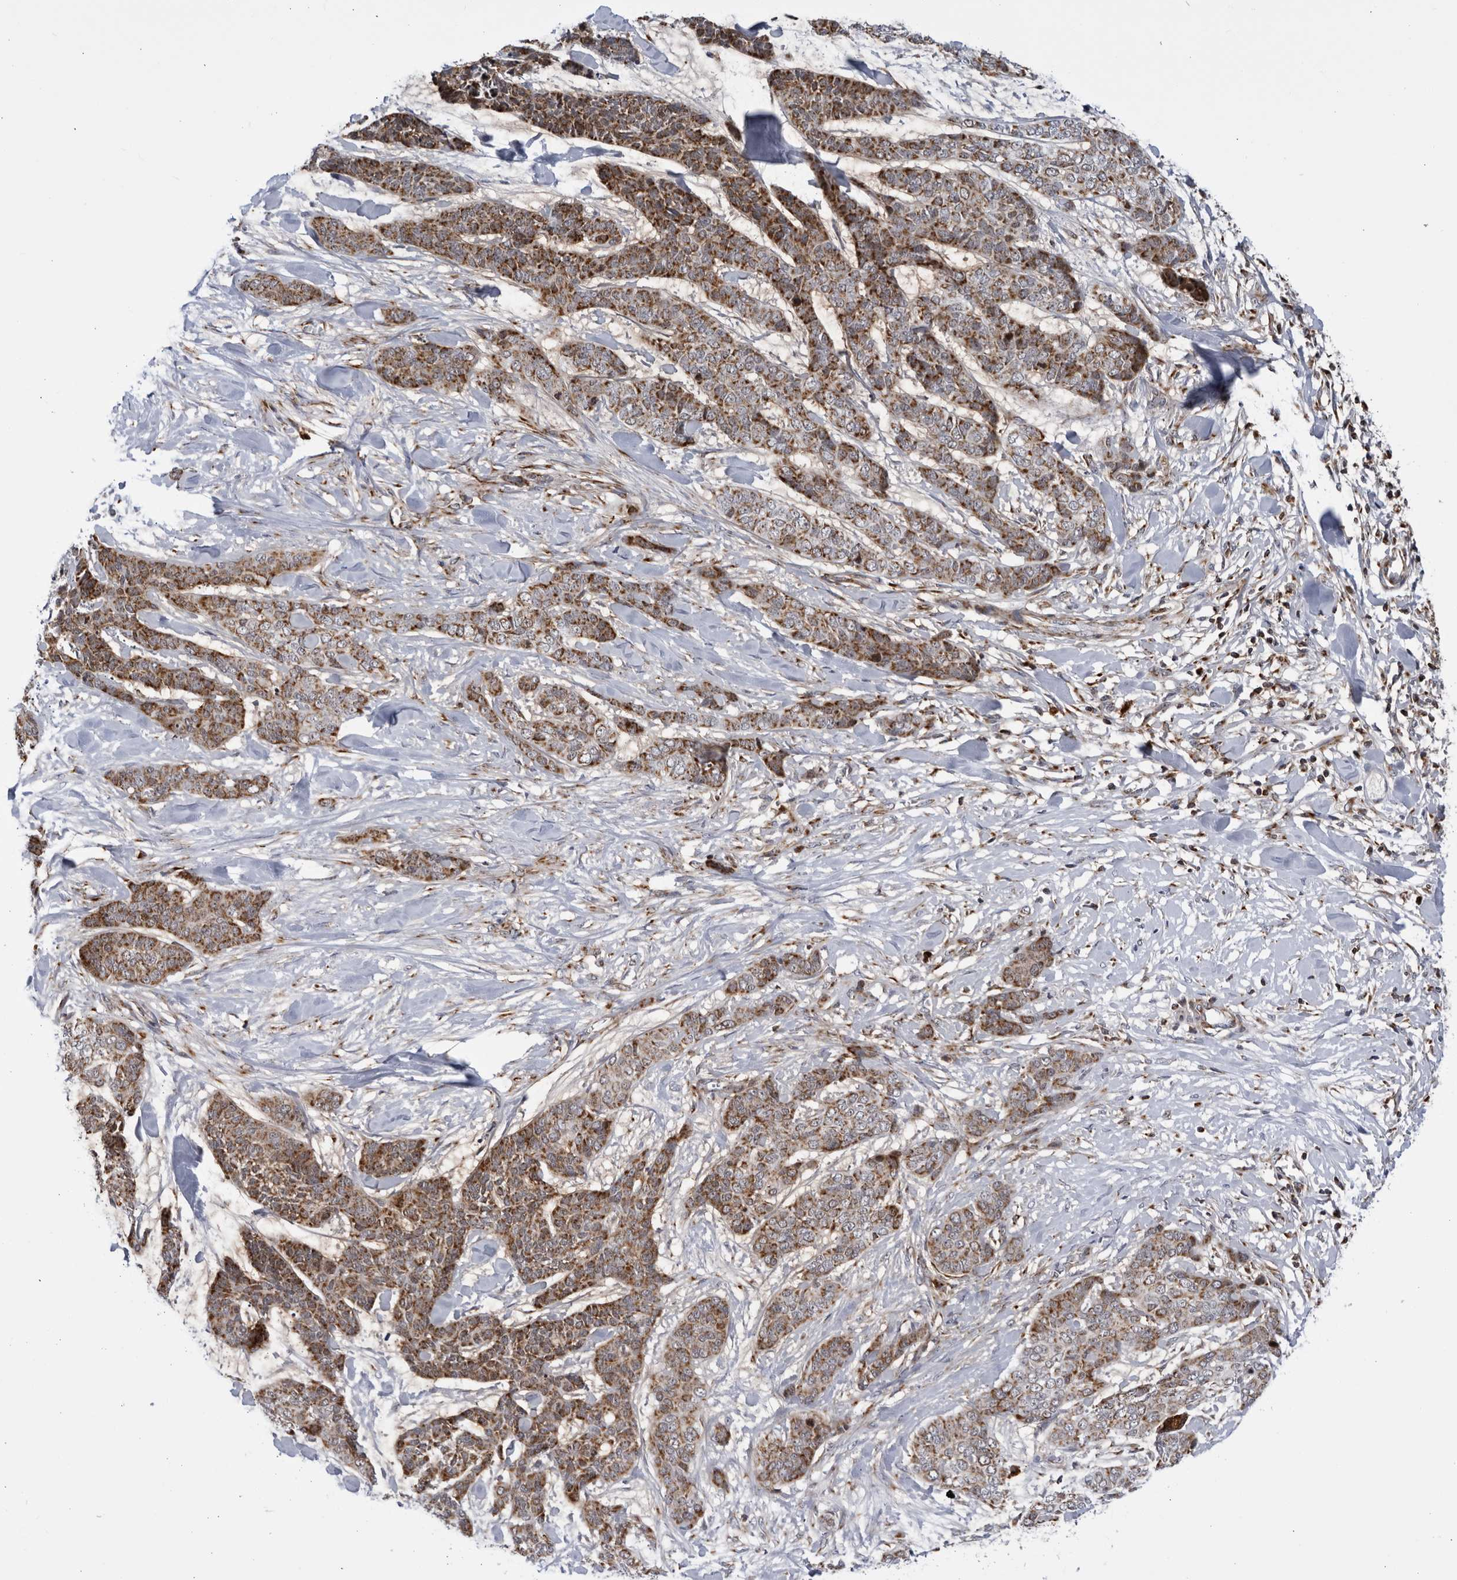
{"staining": {"intensity": "moderate", "quantity": ">75%", "location": "cytoplasmic/membranous"}, "tissue": "skin cancer", "cell_type": "Tumor cells", "image_type": "cancer", "snomed": [{"axis": "morphology", "description": "Basal cell carcinoma"}, {"axis": "topography", "description": "Skin"}], "caption": "A micrograph of skin cancer stained for a protein demonstrates moderate cytoplasmic/membranous brown staining in tumor cells.", "gene": "RBM34", "patient": {"sex": "female", "age": 64}}